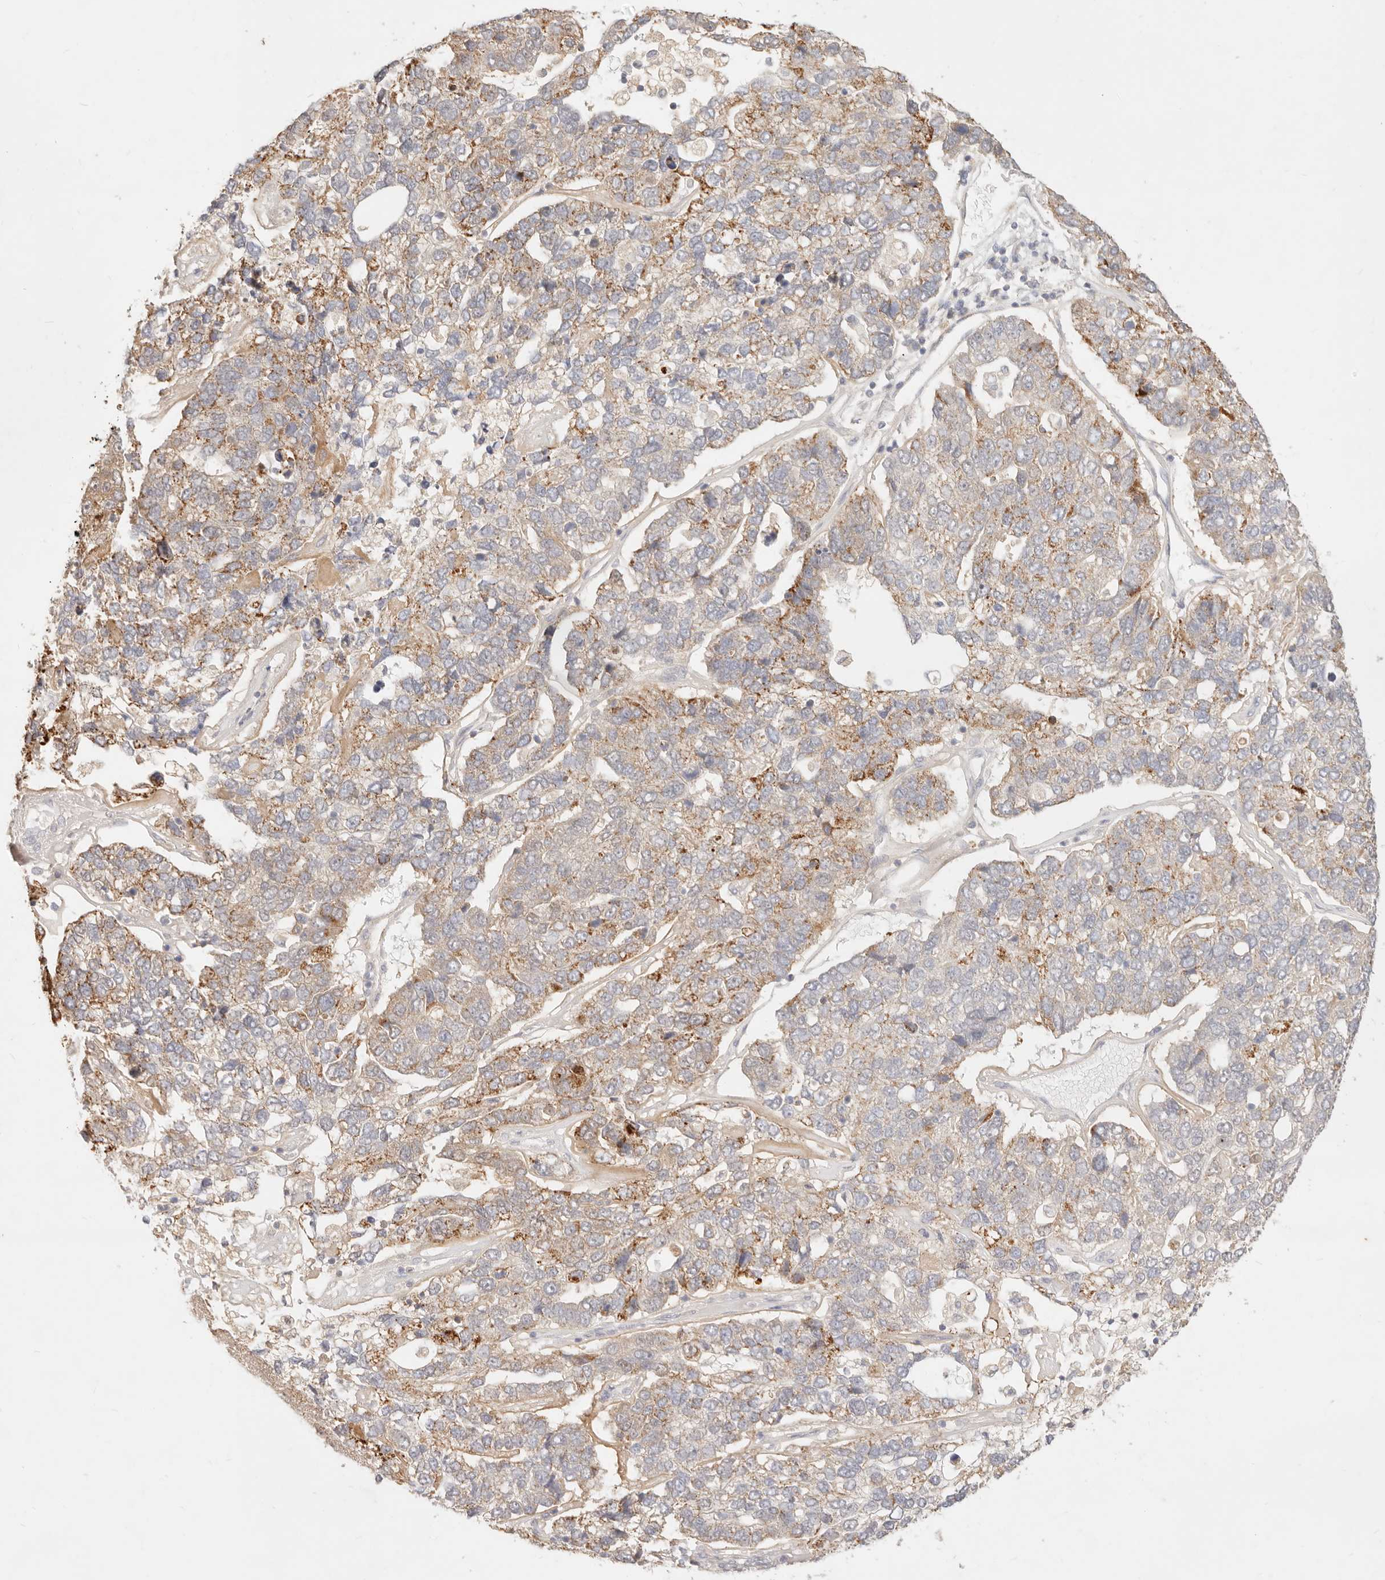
{"staining": {"intensity": "moderate", "quantity": "25%-75%", "location": "cytoplasmic/membranous"}, "tissue": "pancreatic cancer", "cell_type": "Tumor cells", "image_type": "cancer", "snomed": [{"axis": "morphology", "description": "Adenocarcinoma, NOS"}, {"axis": "topography", "description": "Pancreas"}], "caption": "Brown immunohistochemical staining in human pancreatic cancer (adenocarcinoma) reveals moderate cytoplasmic/membranous expression in approximately 25%-75% of tumor cells. (brown staining indicates protein expression, while blue staining denotes nuclei).", "gene": "RUBCNL", "patient": {"sex": "female", "age": 61}}